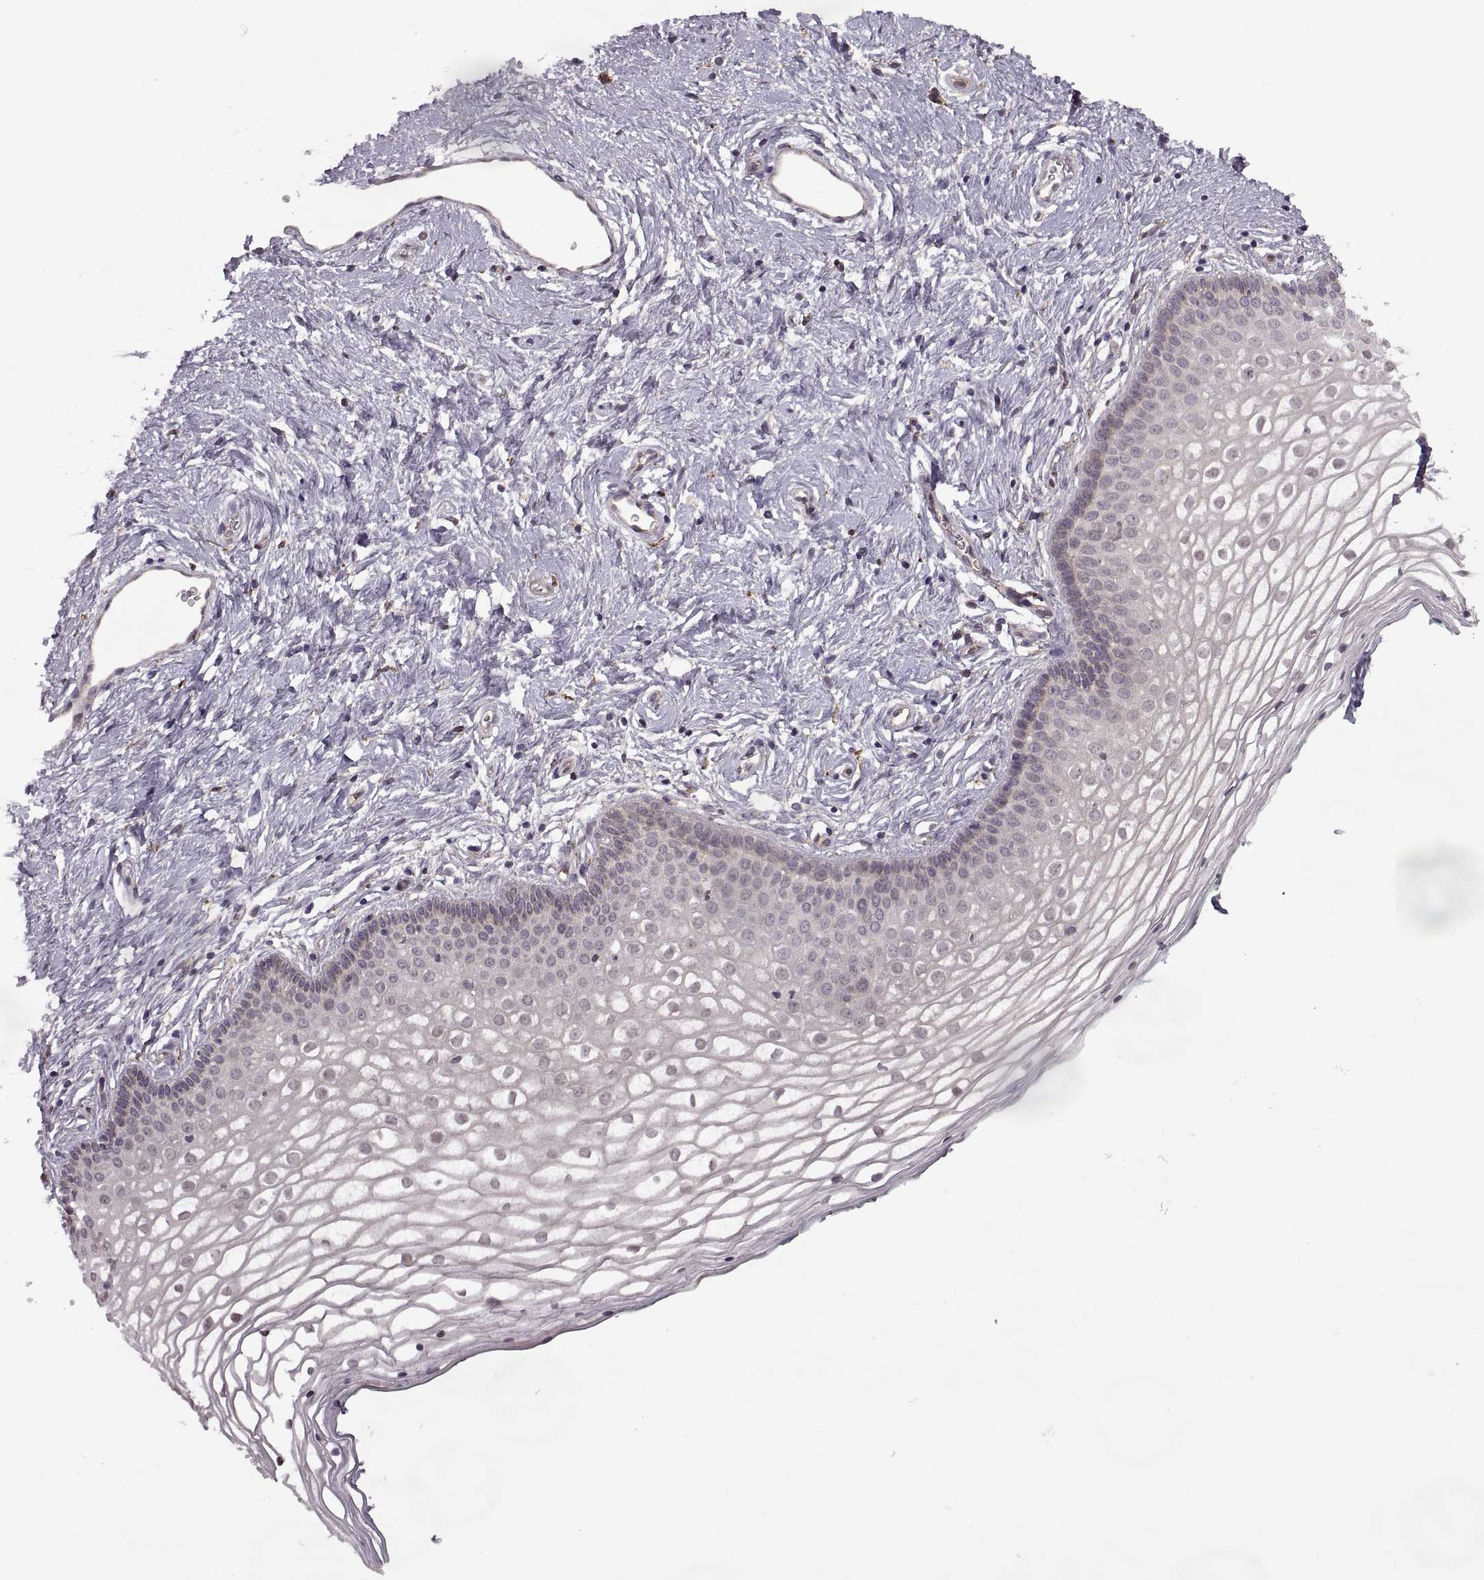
{"staining": {"intensity": "negative", "quantity": "none", "location": "none"}, "tissue": "vagina", "cell_type": "Squamous epithelial cells", "image_type": "normal", "snomed": [{"axis": "morphology", "description": "Normal tissue, NOS"}, {"axis": "topography", "description": "Vagina"}], "caption": "Immunohistochemistry (IHC) photomicrograph of benign vagina stained for a protein (brown), which exhibits no expression in squamous epithelial cells.", "gene": "PIERCE1", "patient": {"sex": "female", "age": 36}}